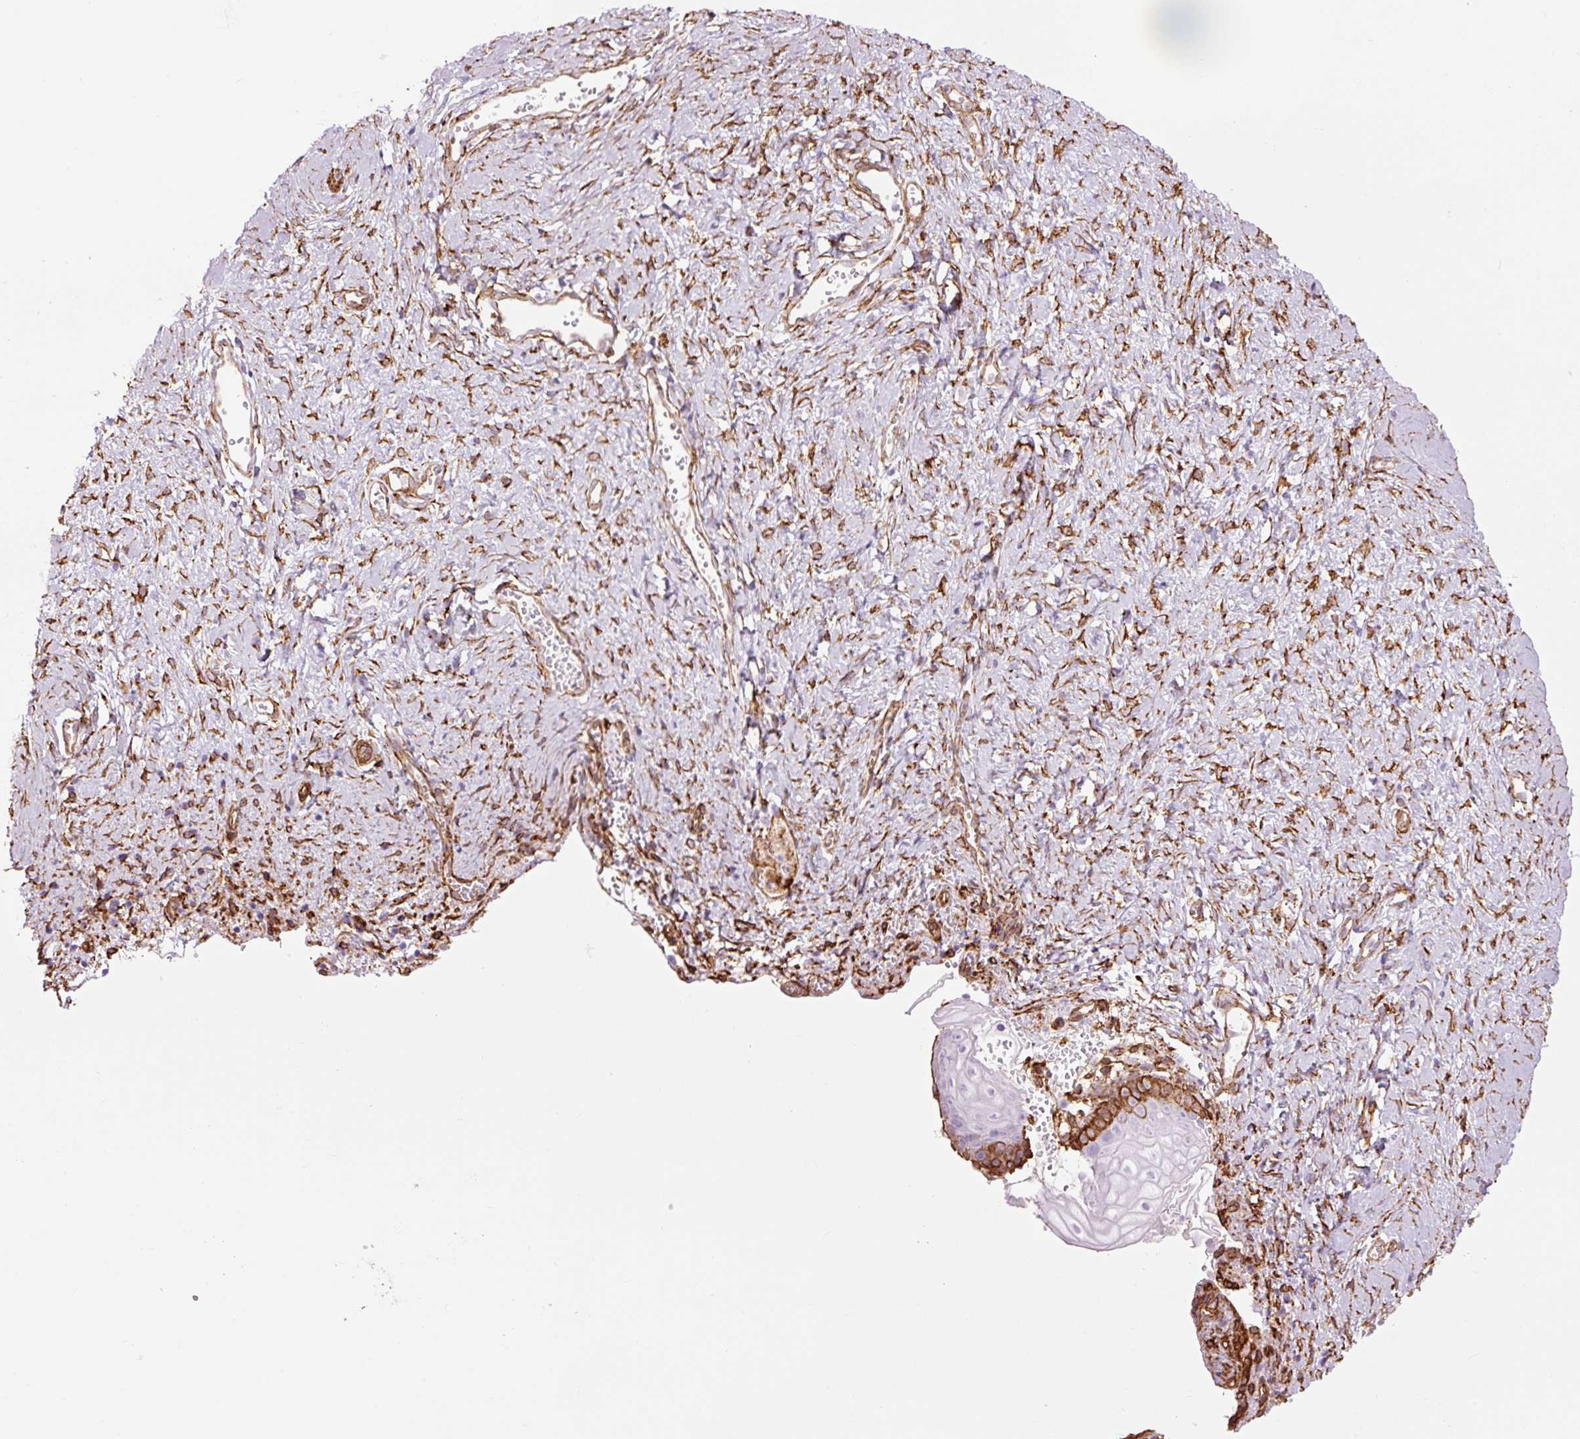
{"staining": {"intensity": "strong", "quantity": "<25%", "location": "cytoplasmic/membranous"}, "tissue": "vagina", "cell_type": "Squamous epithelial cells", "image_type": "normal", "snomed": [{"axis": "morphology", "description": "Normal tissue, NOS"}, {"axis": "topography", "description": "Vagina"}], "caption": "Immunohistochemistry (DAB) staining of benign vagina shows strong cytoplasmic/membranous protein expression in about <25% of squamous epithelial cells.", "gene": "CAV1", "patient": {"sex": "female", "age": 56}}